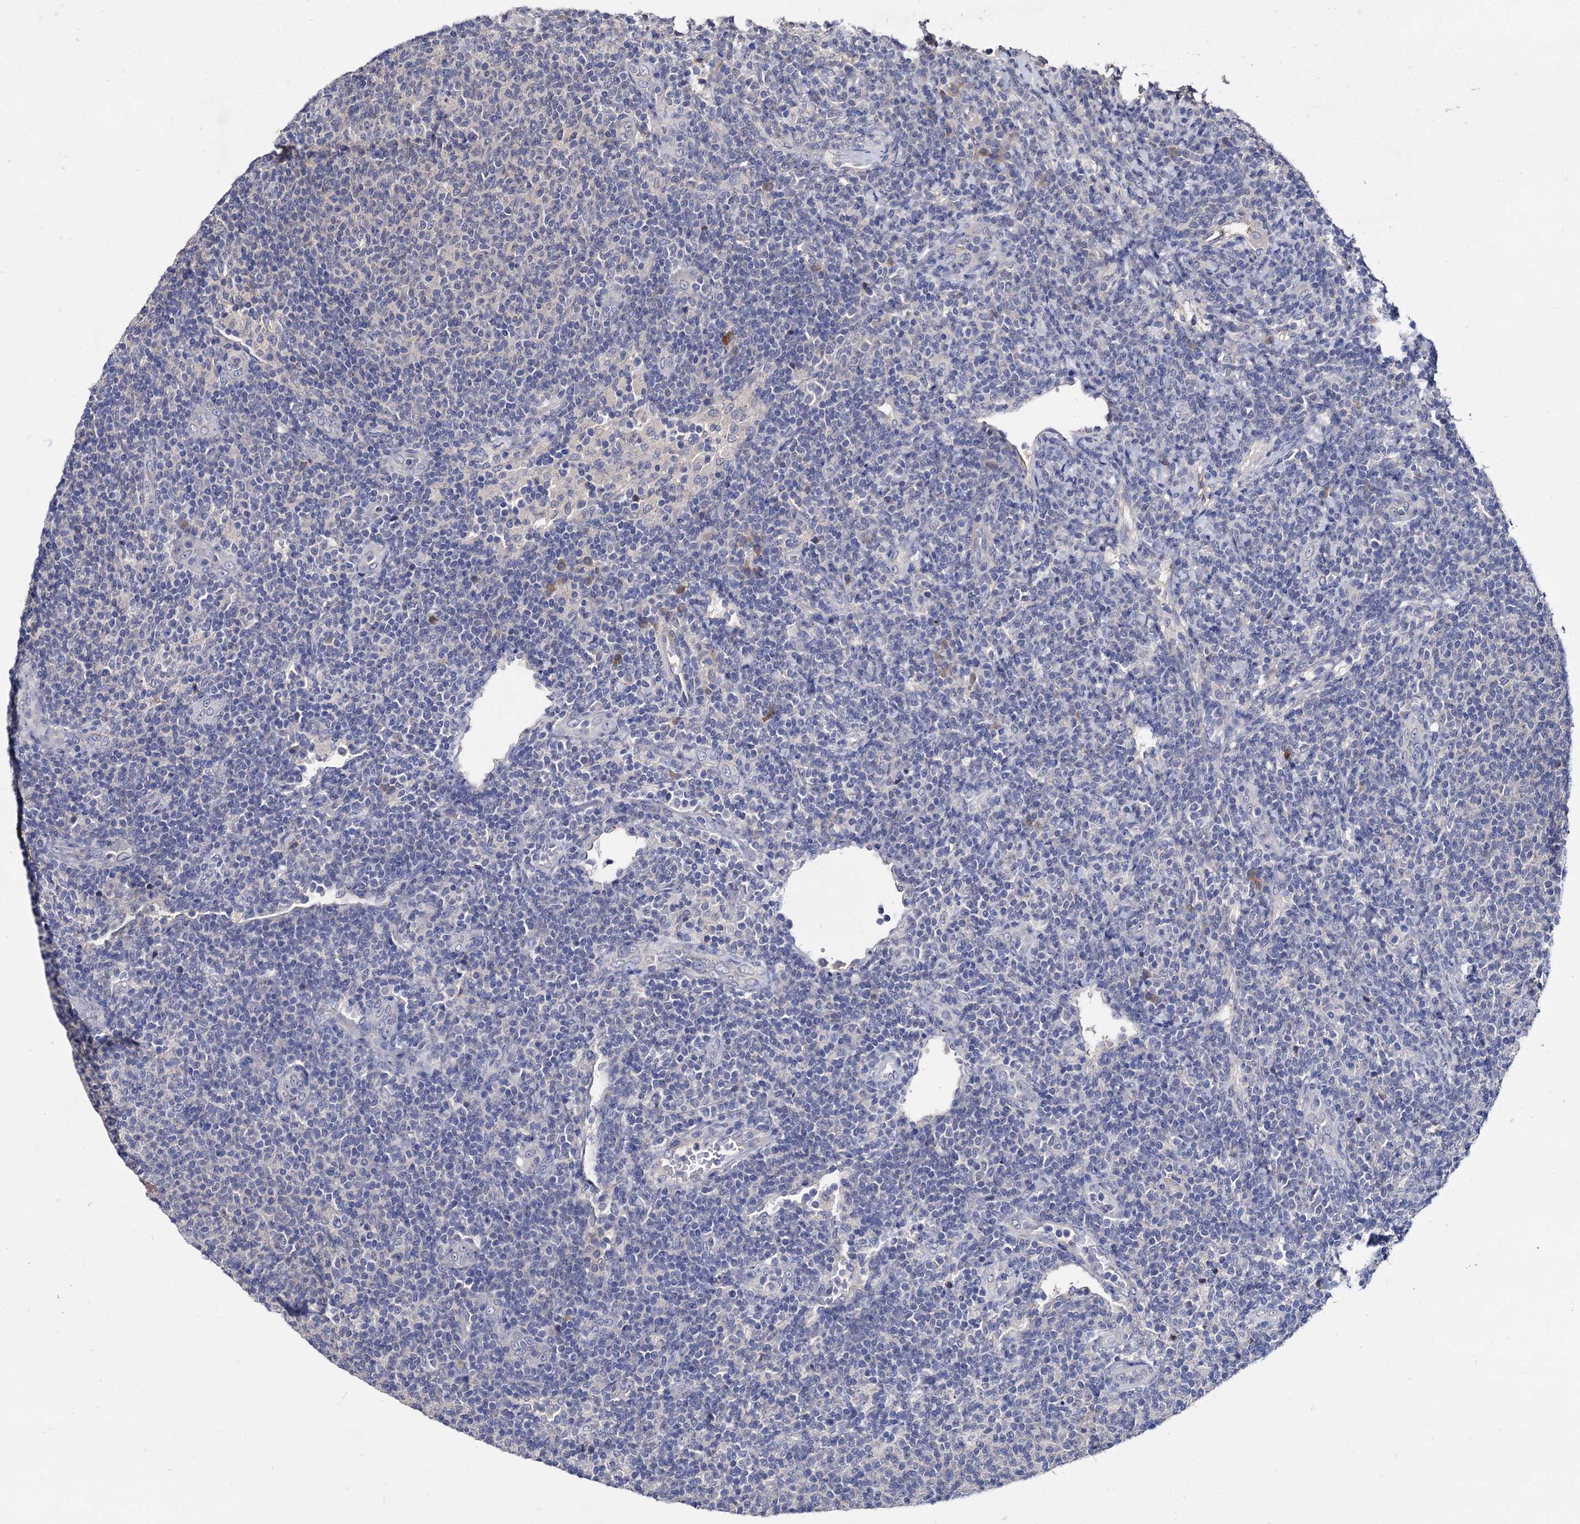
{"staining": {"intensity": "negative", "quantity": "none", "location": "none"}, "tissue": "lymphoma", "cell_type": "Tumor cells", "image_type": "cancer", "snomed": [{"axis": "morphology", "description": "Malignant lymphoma, non-Hodgkin's type, Low grade"}, {"axis": "topography", "description": "Lymph node"}], "caption": "Immunohistochemistry photomicrograph of human lymphoma stained for a protein (brown), which reveals no positivity in tumor cells.", "gene": "NPAS4", "patient": {"sex": "male", "age": 66}}